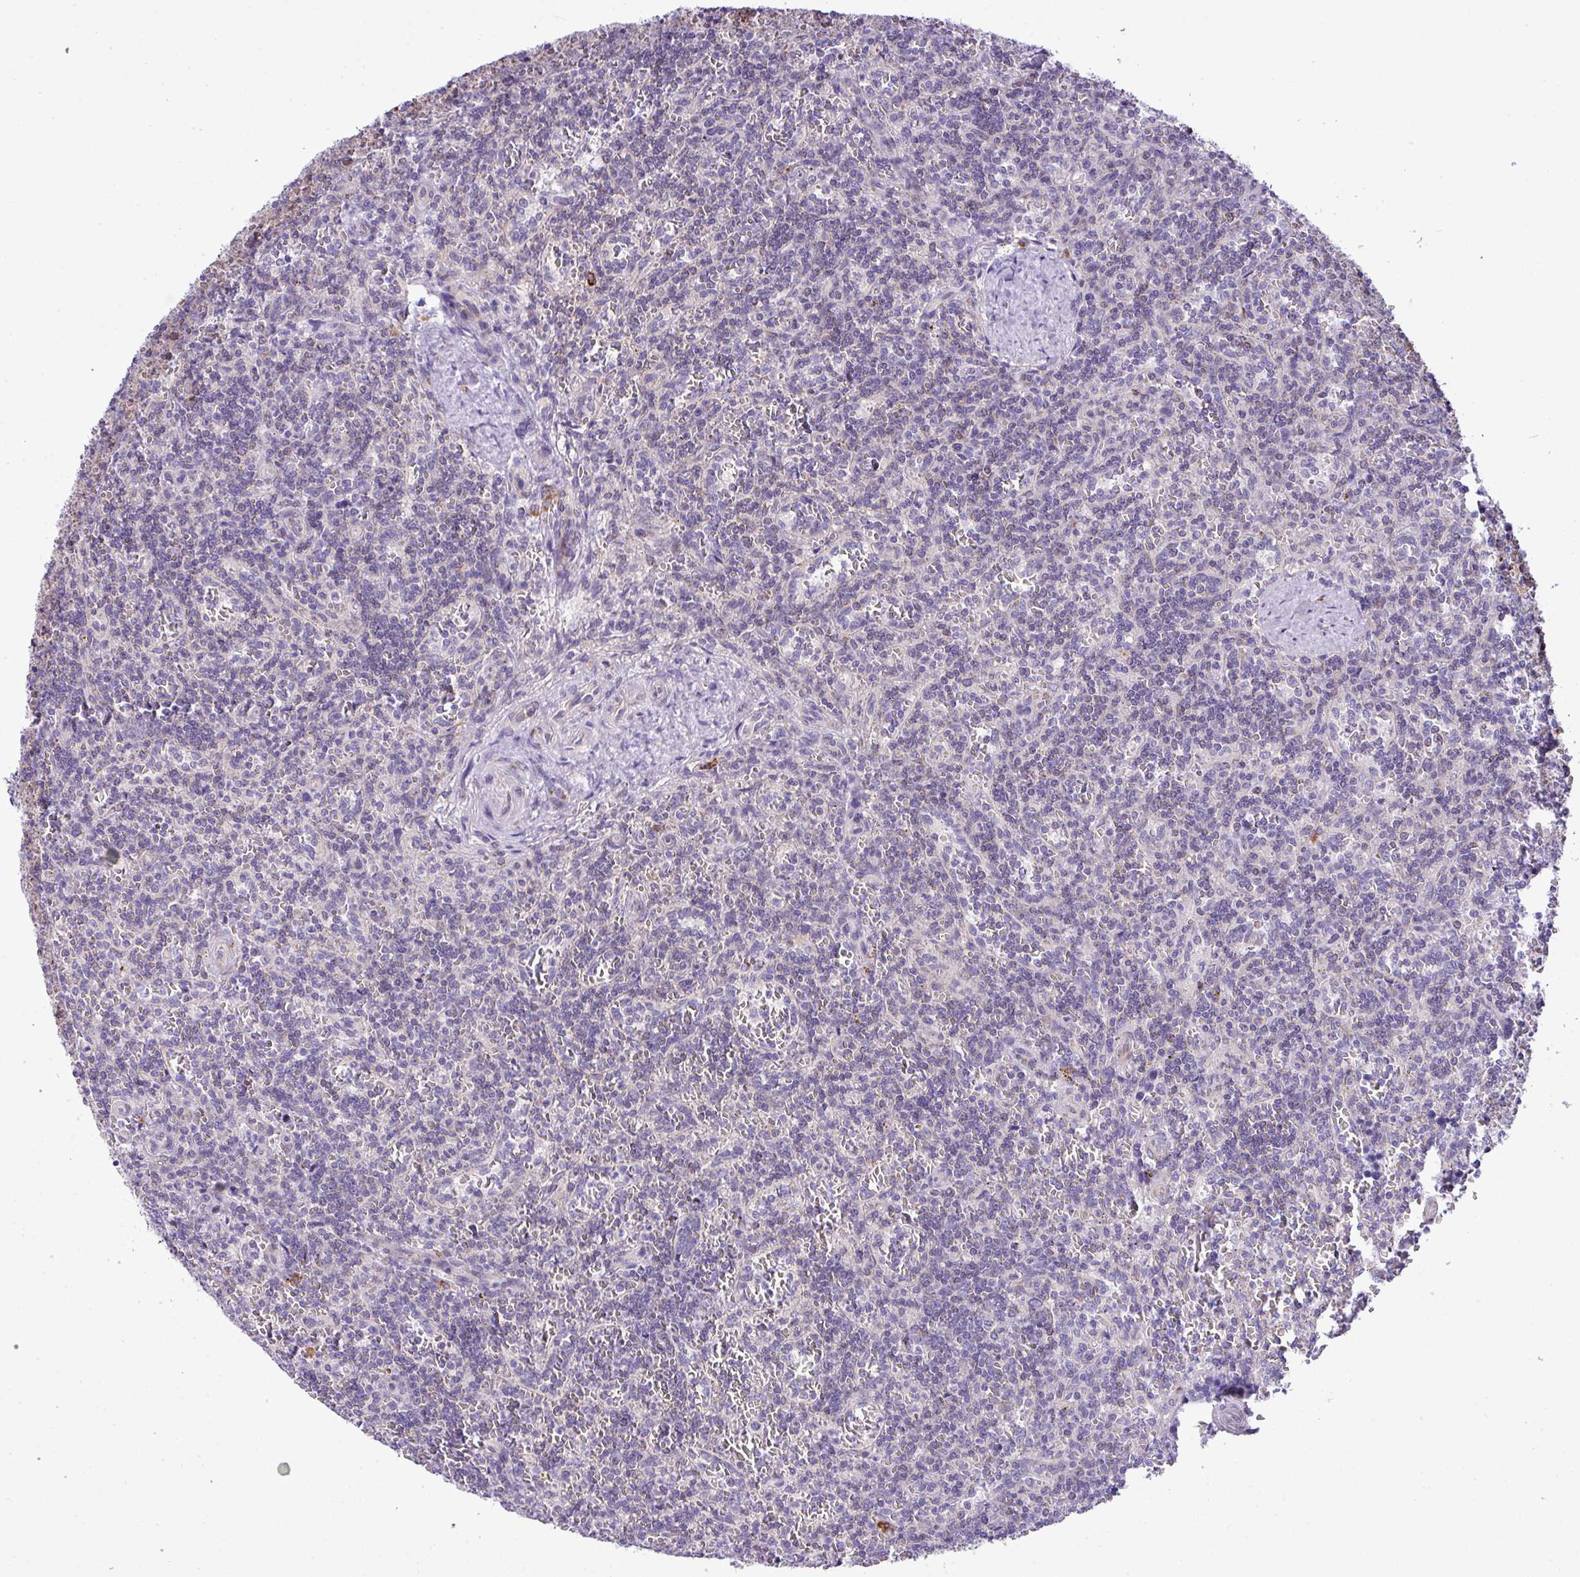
{"staining": {"intensity": "negative", "quantity": "none", "location": "none"}, "tissue": "lymphoma", "cell_type": "Tumor cells", "image_type": "cancer", "snomed": [{"axis": "morphology", "description": "Malignant lymphoma, non-Hodgkin's type, Low grade"}, {"axis": "topography", "description": "Spleen"}], "caption": "Low-grade malignant lymphoma, non-Hodgkin's type was stained to show a protein in brown. There is no significant staining in tumor cells.", "gene": "CFAP97", "patient": {"sex": "male", "age": 73}}